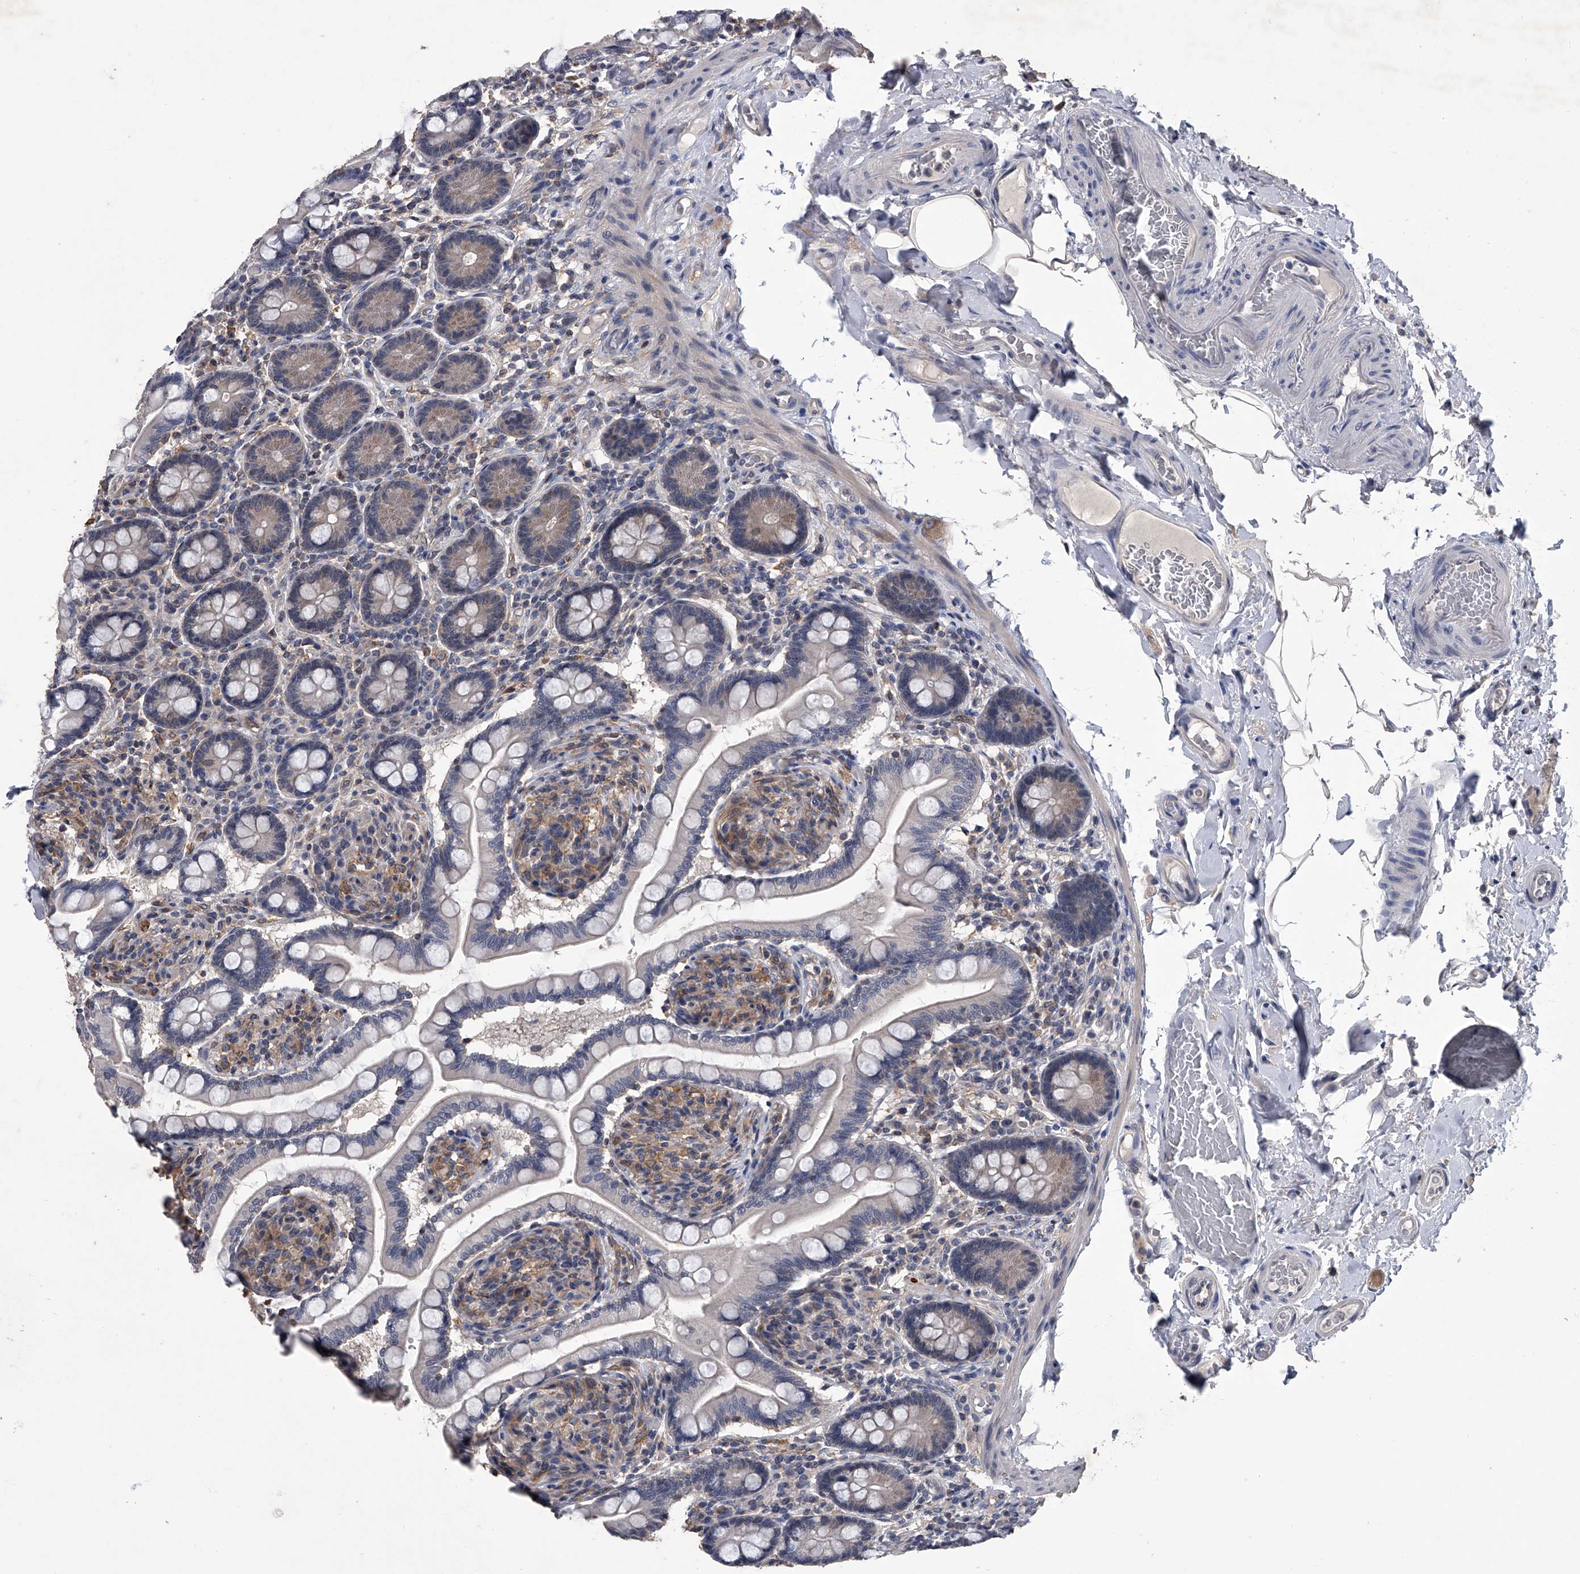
{"staining": {"intensity": "moderate", "quantity": "<25%", "location": "cytoplasmic/membranous"}, "tissue": "small intestine", "cell_type": "Glandular cells", "image_type": "normal", "snomed": [{"axis": "morphology", "description": "Normal tissue, NOS"}, {"axis": "topography", "description": "Small intestine"}], "caption": "Brown immunohistochemical staining in normal human small intestine demonstrates moderate cytoplasmic/membranous staining in about <25% of glandular cells. (Brightfield microscopy of DAB IHC at high magnification).", "gene": "MAP4K3", "patient": {"sex": "female", "age": 64}}